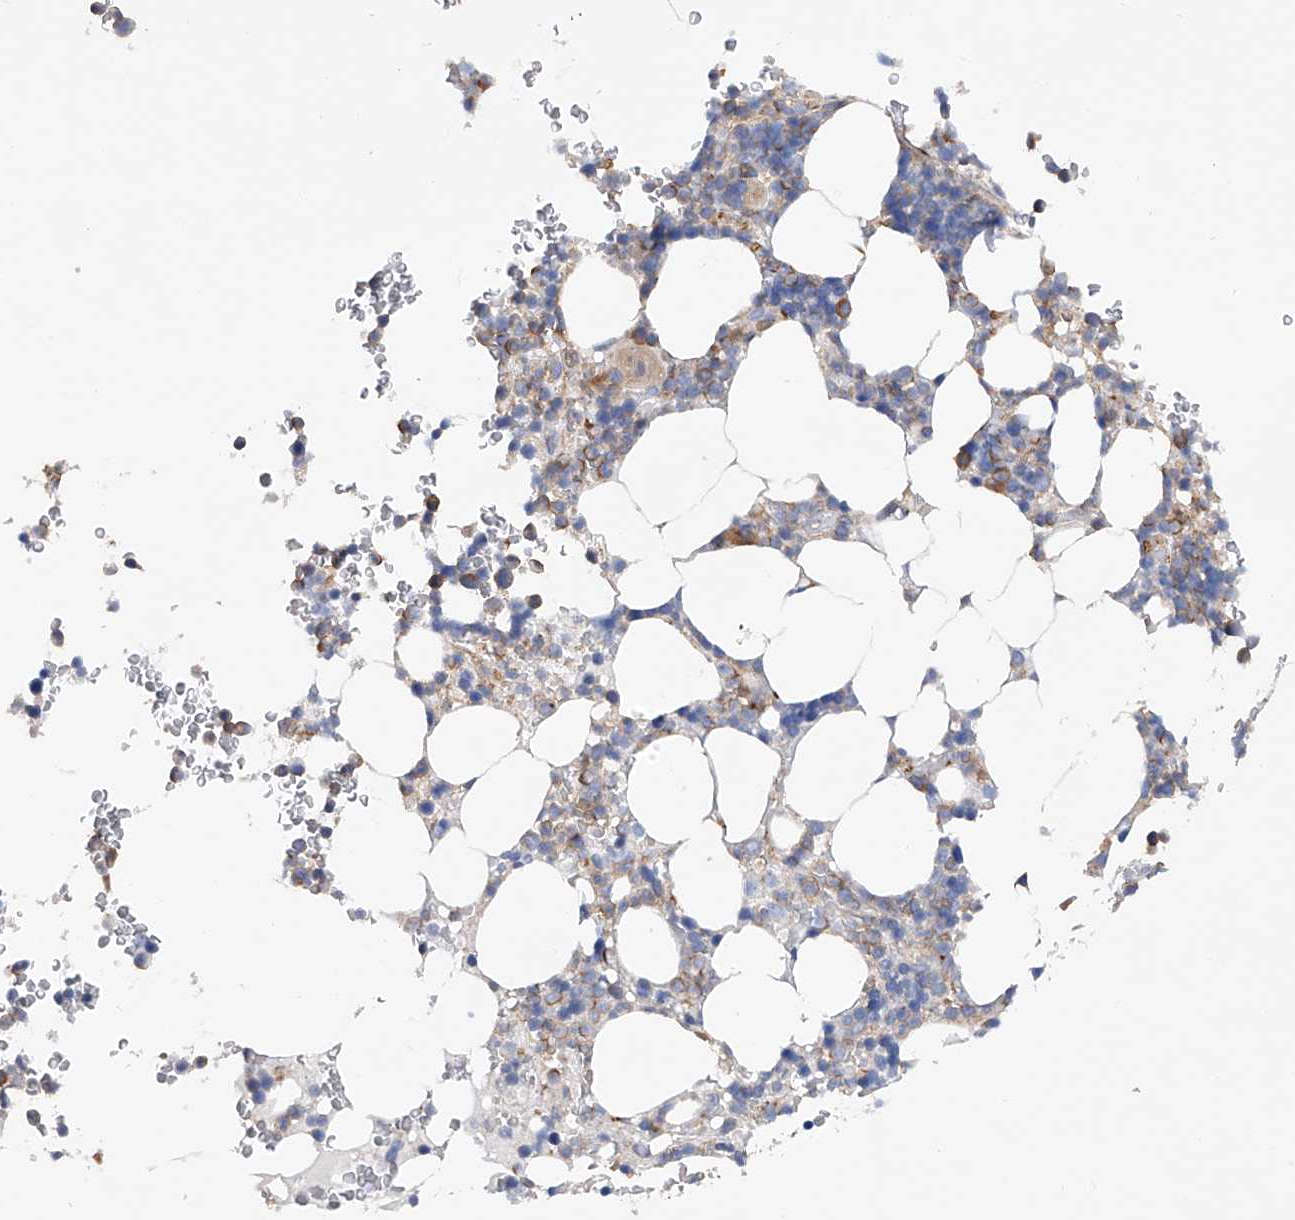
{"staining": {"intensity": "moderate", "quantity": "<25%", "location": "cytoplasmic/membranous"}, "tissue": "bone marrow", "cell_type": "Hematopoietic cells", "image_type": "normal", "snomed": [{"axis": "morphology", "description": "Normal tissue, NOS"}, {"axis": "topography", "description": "Bone marrow"}], "caption": "Immunohistochemistry photomicrograph of benign bone marrow: bone marrow stained using immunohistochemistry demonstrates low levels of moderate protein expression localized specifically in the cytoplasmic/membranous of hematopoietic cells, appearing as a cytoplasmic/membranous brown color.", "gene": "MLYCD", "patient": {"sex": "male", "age": 58}}